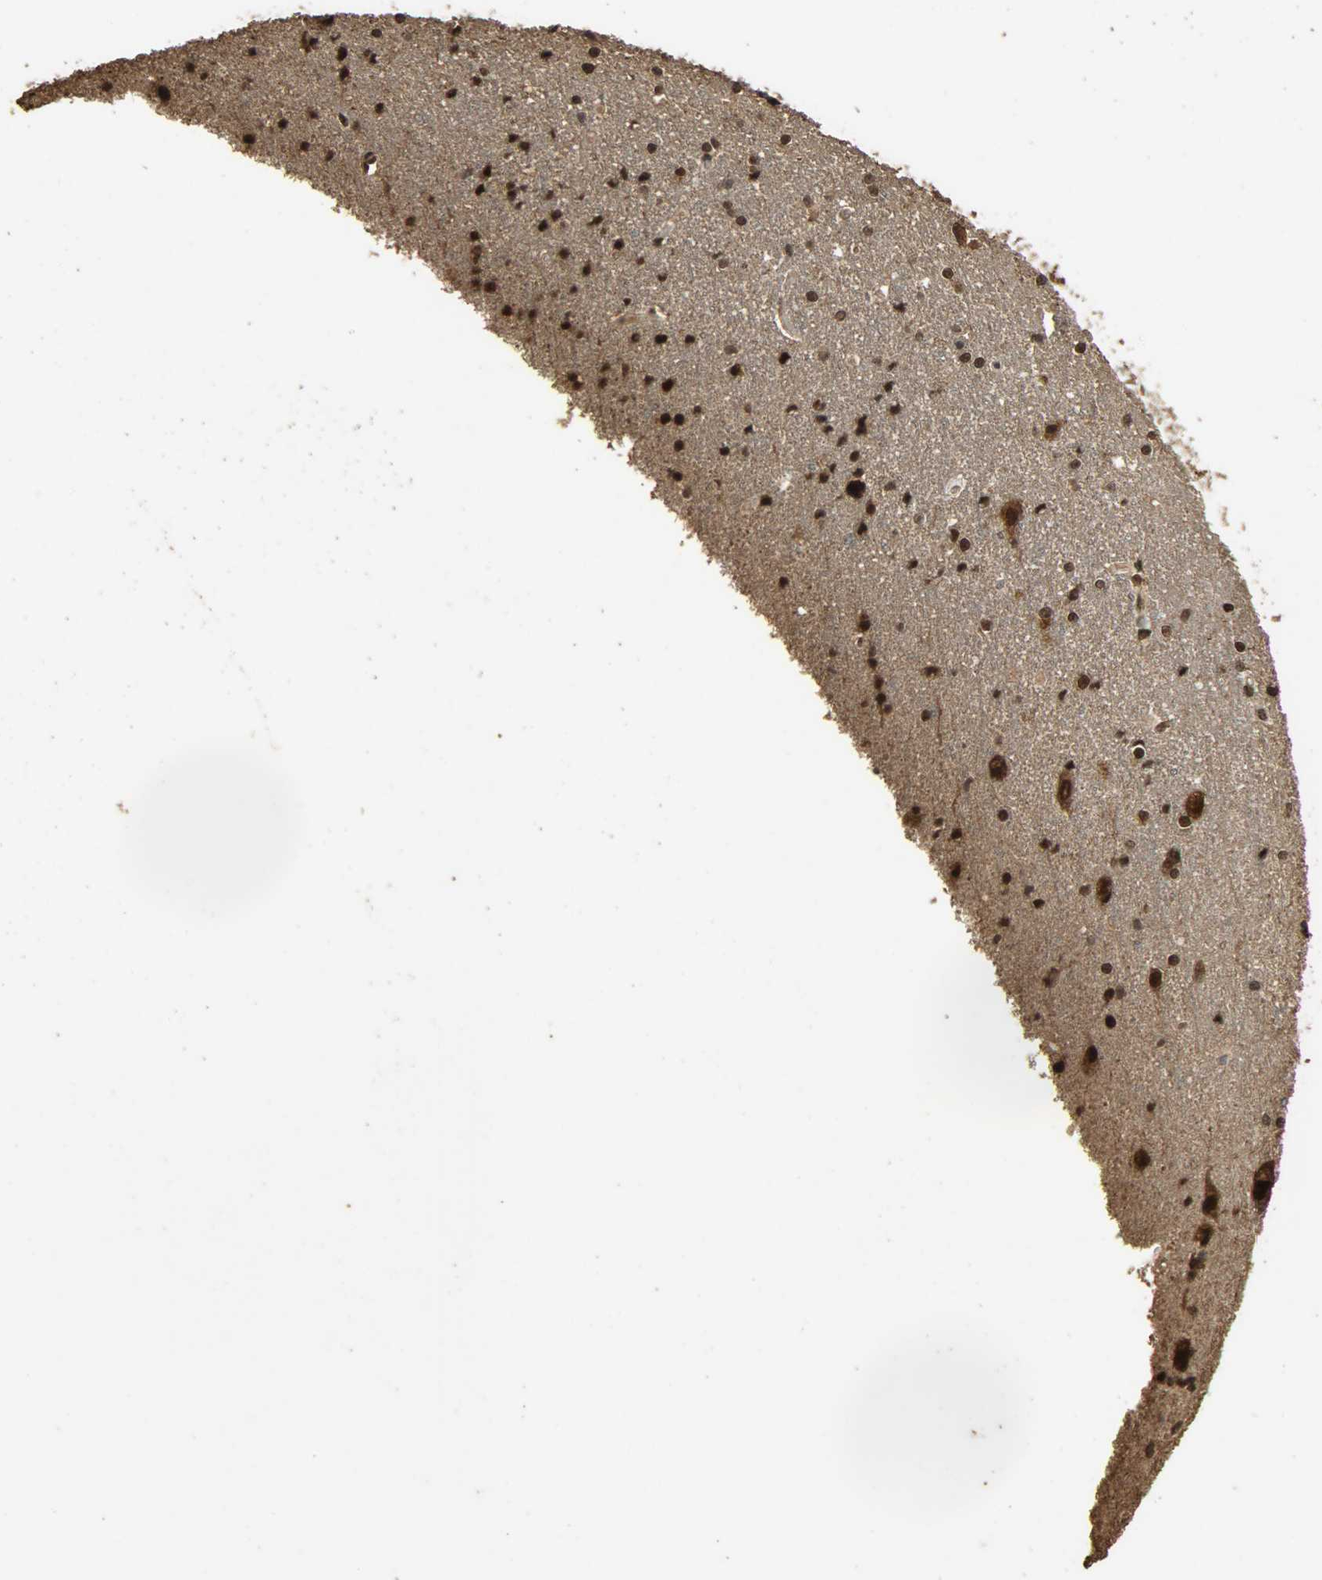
{"staining": {"intensity": "strong", "quantity": ">75%", "location": "nuclear"}, "tissue": "caudate", "cell_type": "Glial cells", "image_type": "normal", "snomed": [{"axis": "morphology", "description": "Normal tissue, NOS"}, {"axis": "topography", "description": "Lateral ventricle wall"}], "caption": "An immunohistochemistry (IHC) photomicrograph of unremarkable tissue is shown. Protein staining in brown labels strong nuclear positivity in caudate within glial cells. The staining is performed using DAB brown chromogen to label protein expression. The nuclei are counter-stained blue using hematoxylin.", "gene": "CCNT2", "patient": {"sex": "female", "age": 54}}